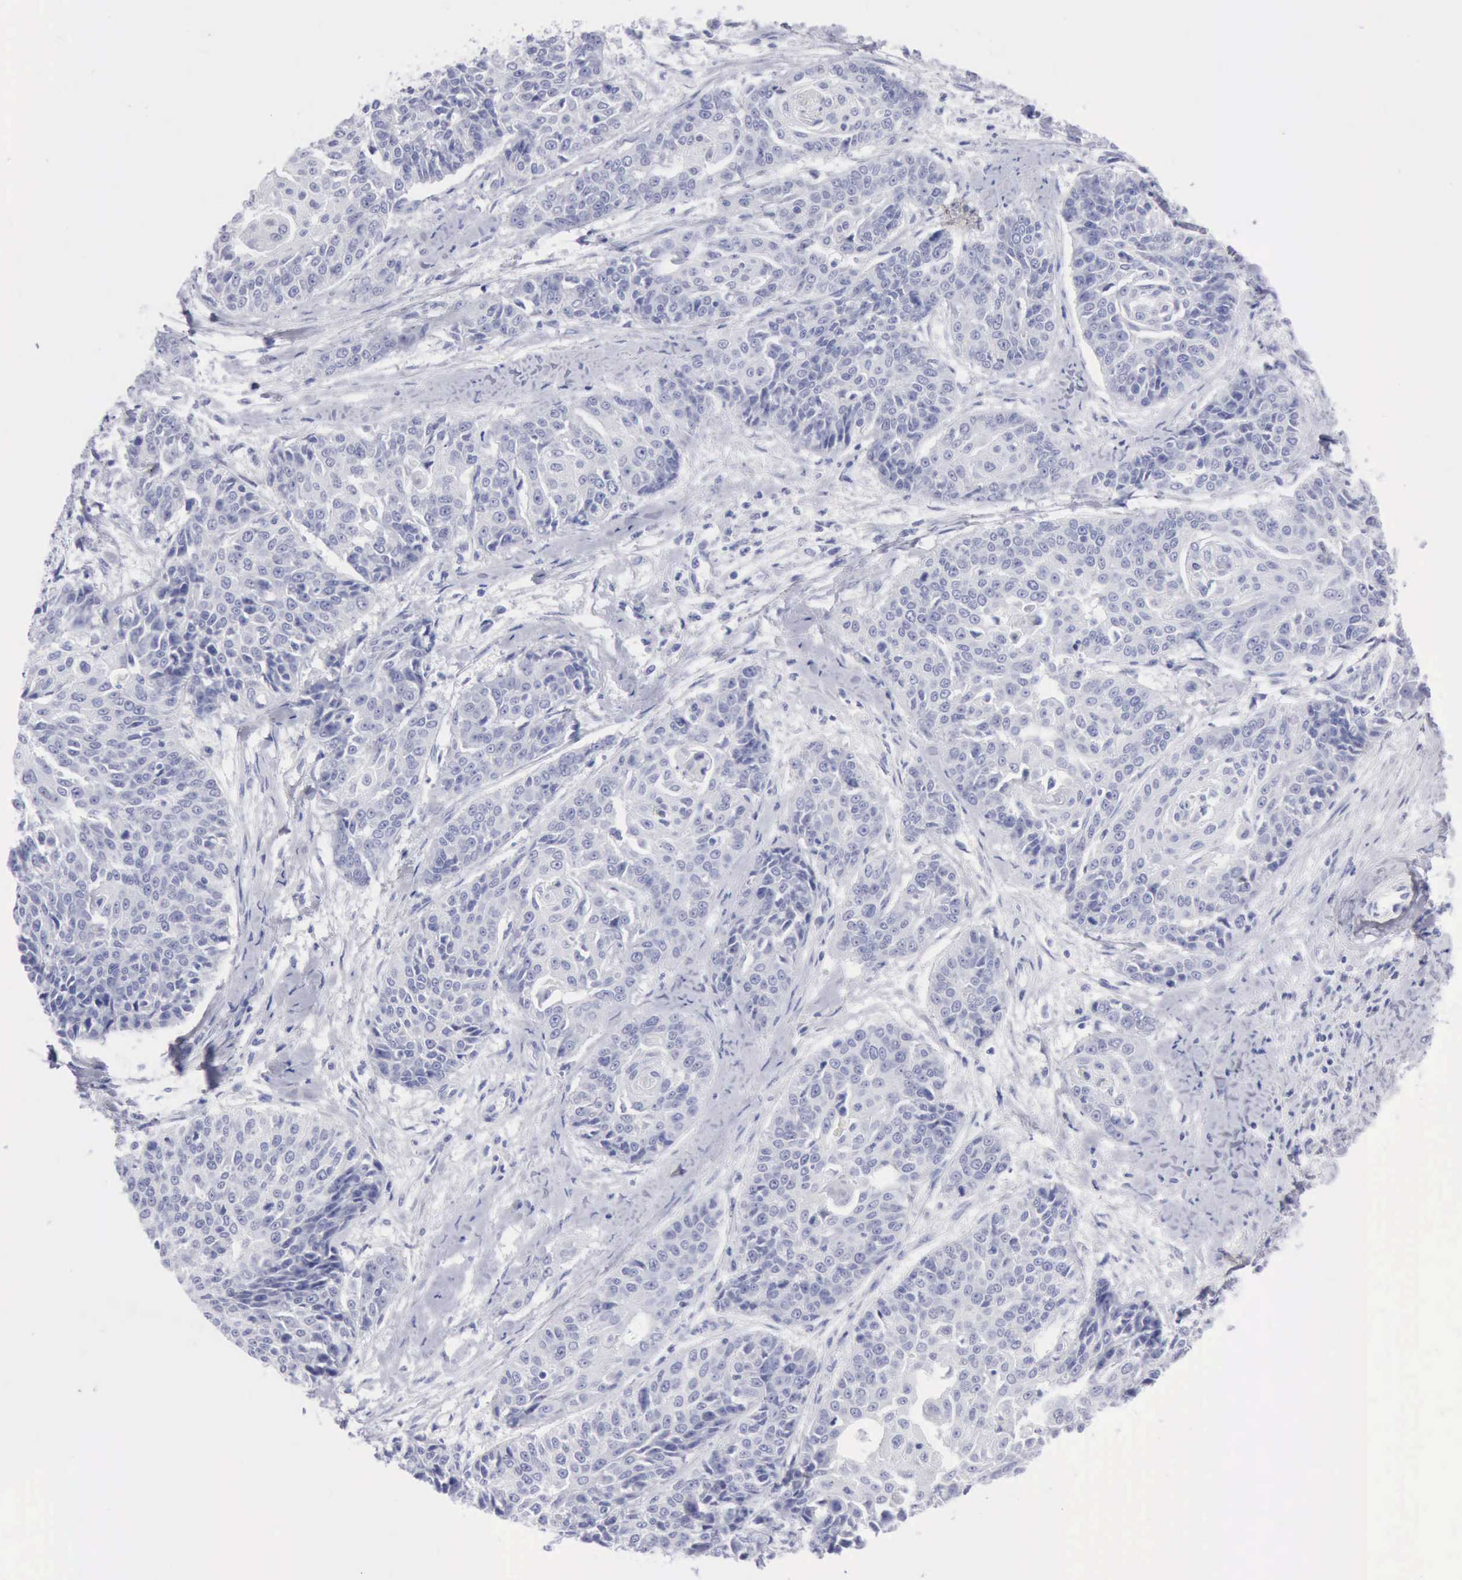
{"staining": {"intensity": "negative", "quantity": "none", "location": "none"}, "tissue": "cervical cancer", "cell_type": "Tumor cells", "image_type": "cancer", "snomed": [{"axis": "morphology", "description": "Squamous cell carcinoma, NOS"}, {"axis": "topography", "description": "Cervix"}], "caption": "An immunohistochemistry histopathology image of cervical cancer (squamous cell carcinoma) is shown. There is no staining in tumor cells of cervical cancer (squamous cell carcinoma).", "gene": "ANGEL1", "patient": {"sex": "female", "age": 64}}